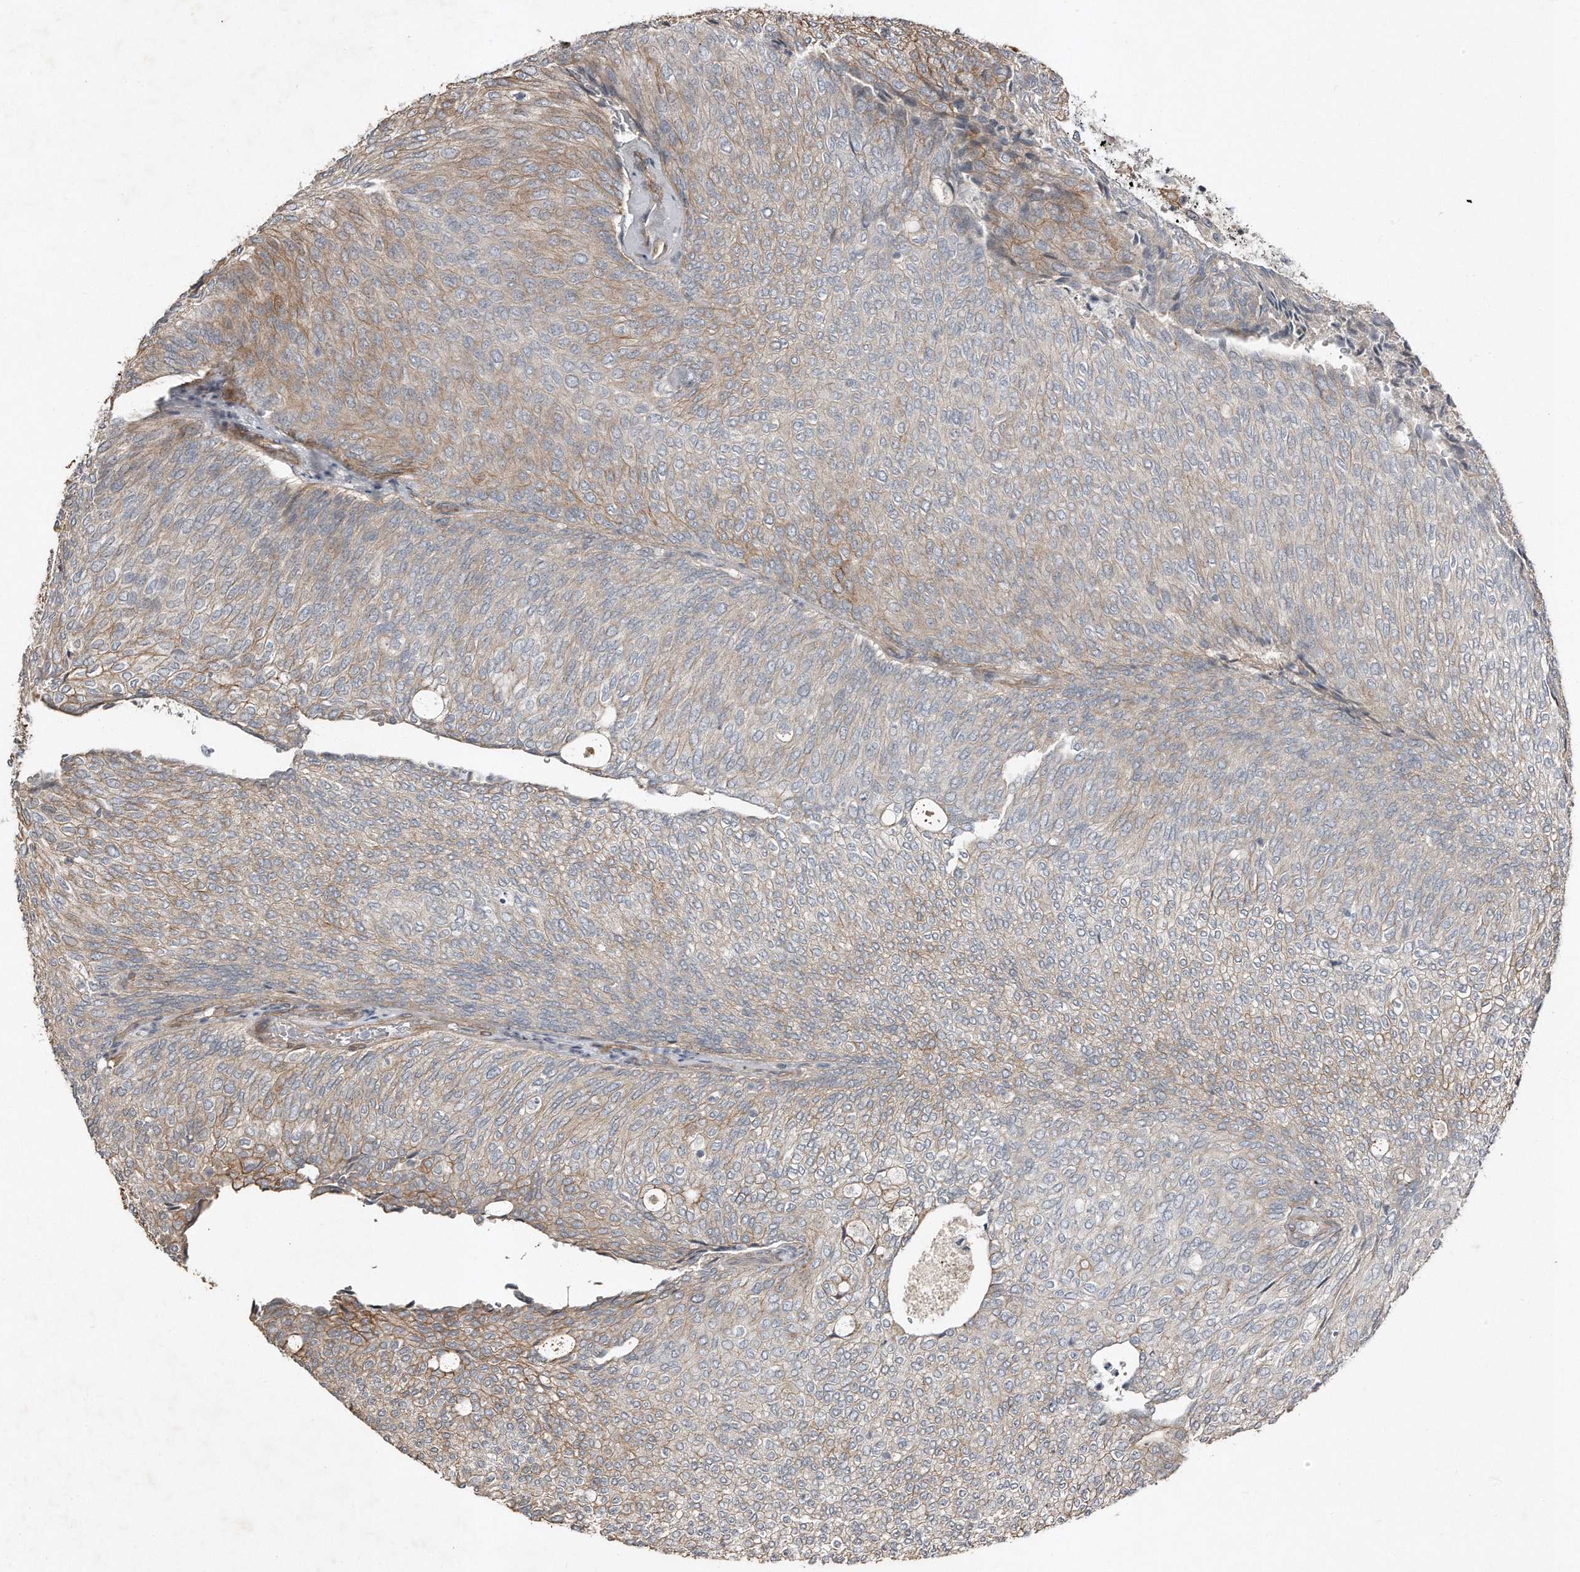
{"staining": {"intensity": "moderate", "quantity": "<25%", "location": "cytoplasmic/membranous"}, "tissue": "urothelial cancer", "cell_type": "Tumor cells", "image_type": "cancer", "snomed": [{"axis": "morphology", "description": "Urothelial carcinoma, Low grade"}, {"axis": "topography", "description": "Urinary bladder"}], "caption": "Immunohistochemistry of urothelial cancer displays low levels of moderate cytoplasmic/membranous positivity in about <25% of tumor cells. (Brightfield microscopy of DAB IHC at high magnification).", "gene": "SNAP47", "patient": {"sex": "female", "age": 79}}